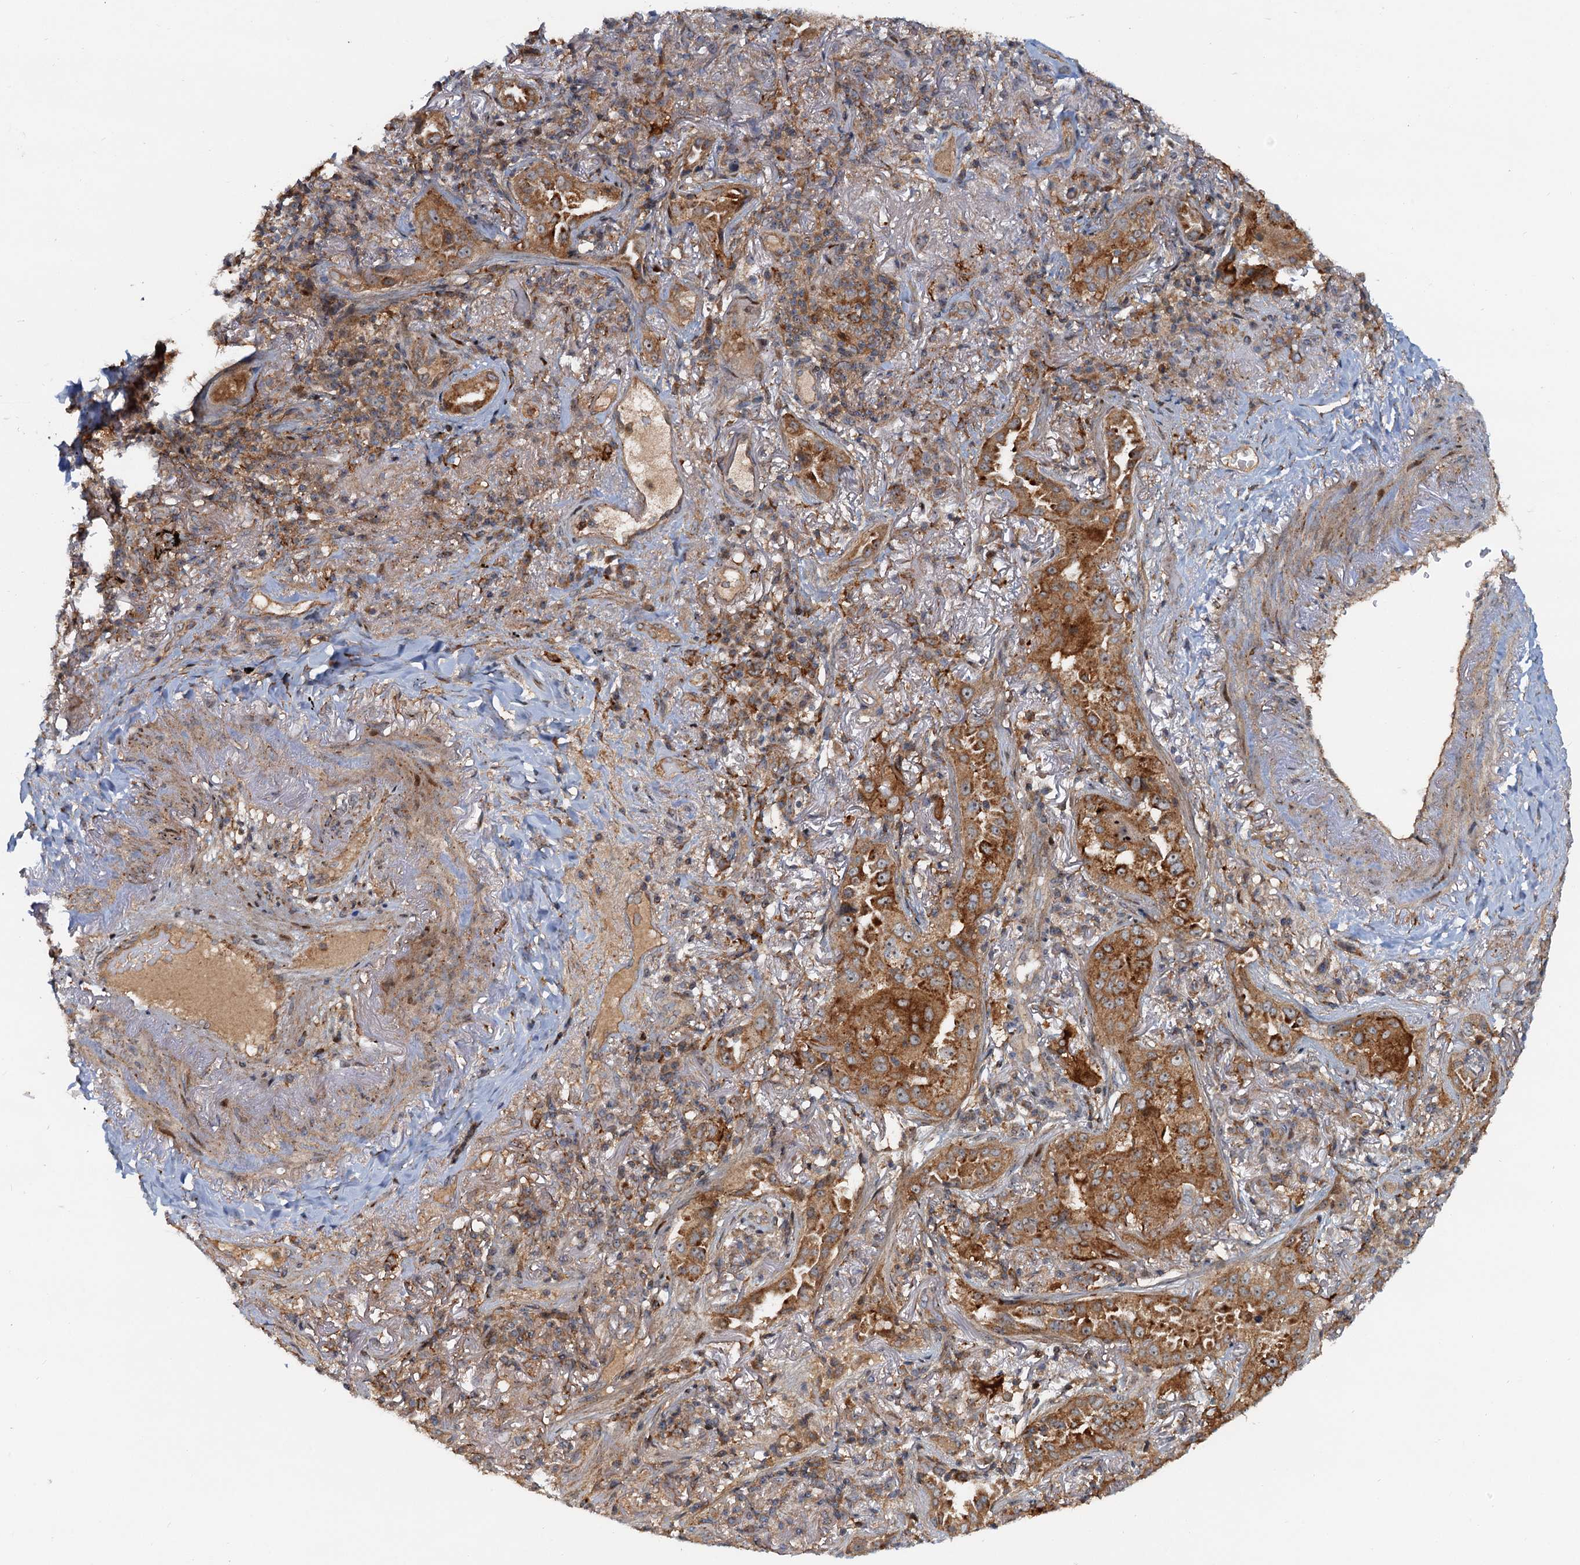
{"staining": {"intensity": "strong", "quantity": ">75%", "location": "cytoplasmic/membranous"}, "tissue": "lung cancer", "cell_type": "Tumor cells", "image_type": "cancer", "snomed": [{"axis": "morphology", "description": "Adenocarcinoma, NOS"}, {"axis": "topography", "description": "Lung"}], "caption": "Brown immunohistochemical staining in human lung adenocarcinoma exhibits strong cytoplasmic/membranous staining in approximately >75% of tumor cells.", "gene": "TOLLIP", "patient": {"sex": "female", "age": 69}}